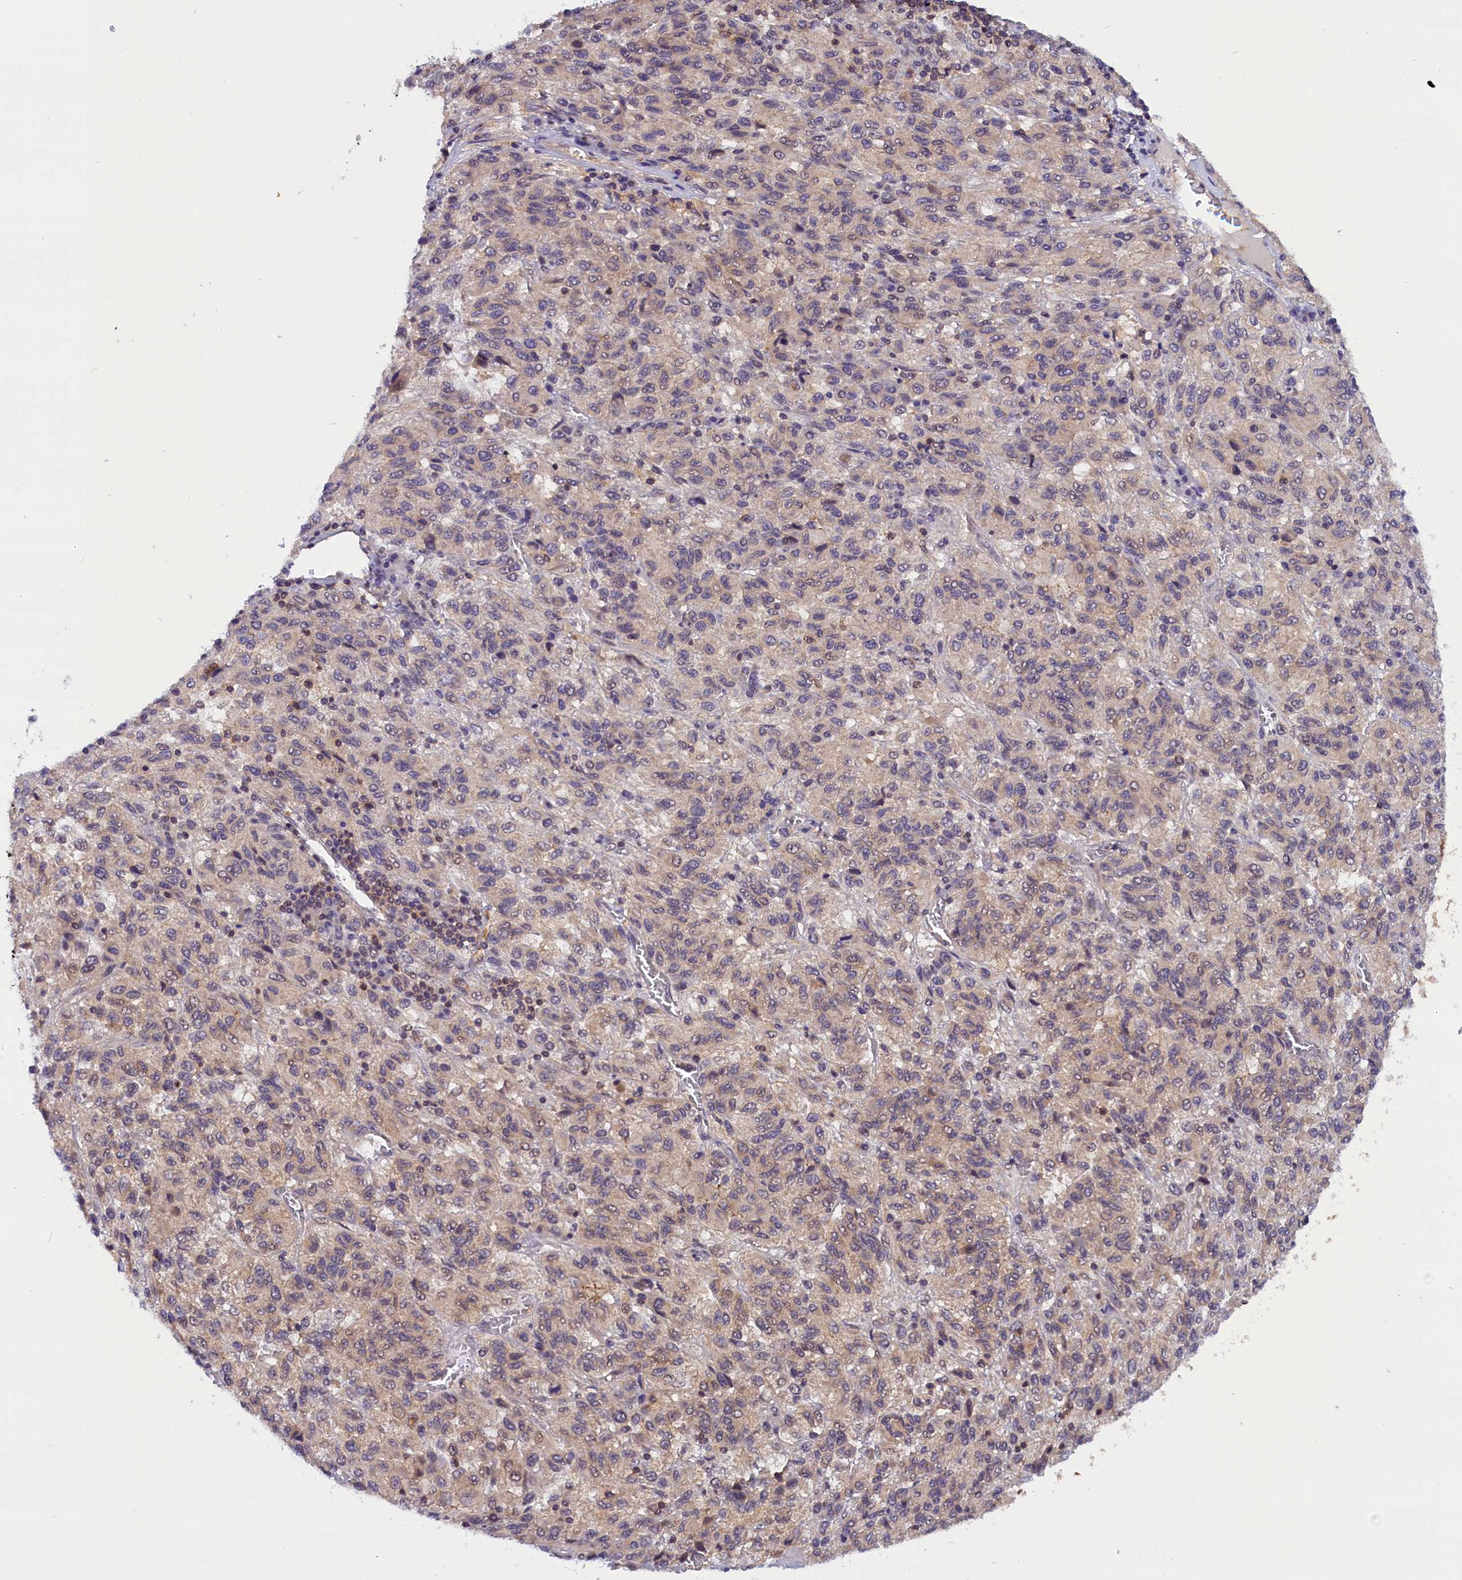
{"staining": {"intensity": "negative", "quantity": "none", "location": "none"}, "tissue": "melanoma", "cell_type": "Tumor cells", "image_type": "cancer", "snomed": [{"axis": "morphology", "description": "Malignant melanoma, Metastatic site"}, {"axis": "topography", "description": "Lung"}], "caption": "Human melanoma stained for a protein using IHC demonstrates no expression in tumor cells.", "gene": "TBCB", "patient": {"sex": "male", "age": 64}}